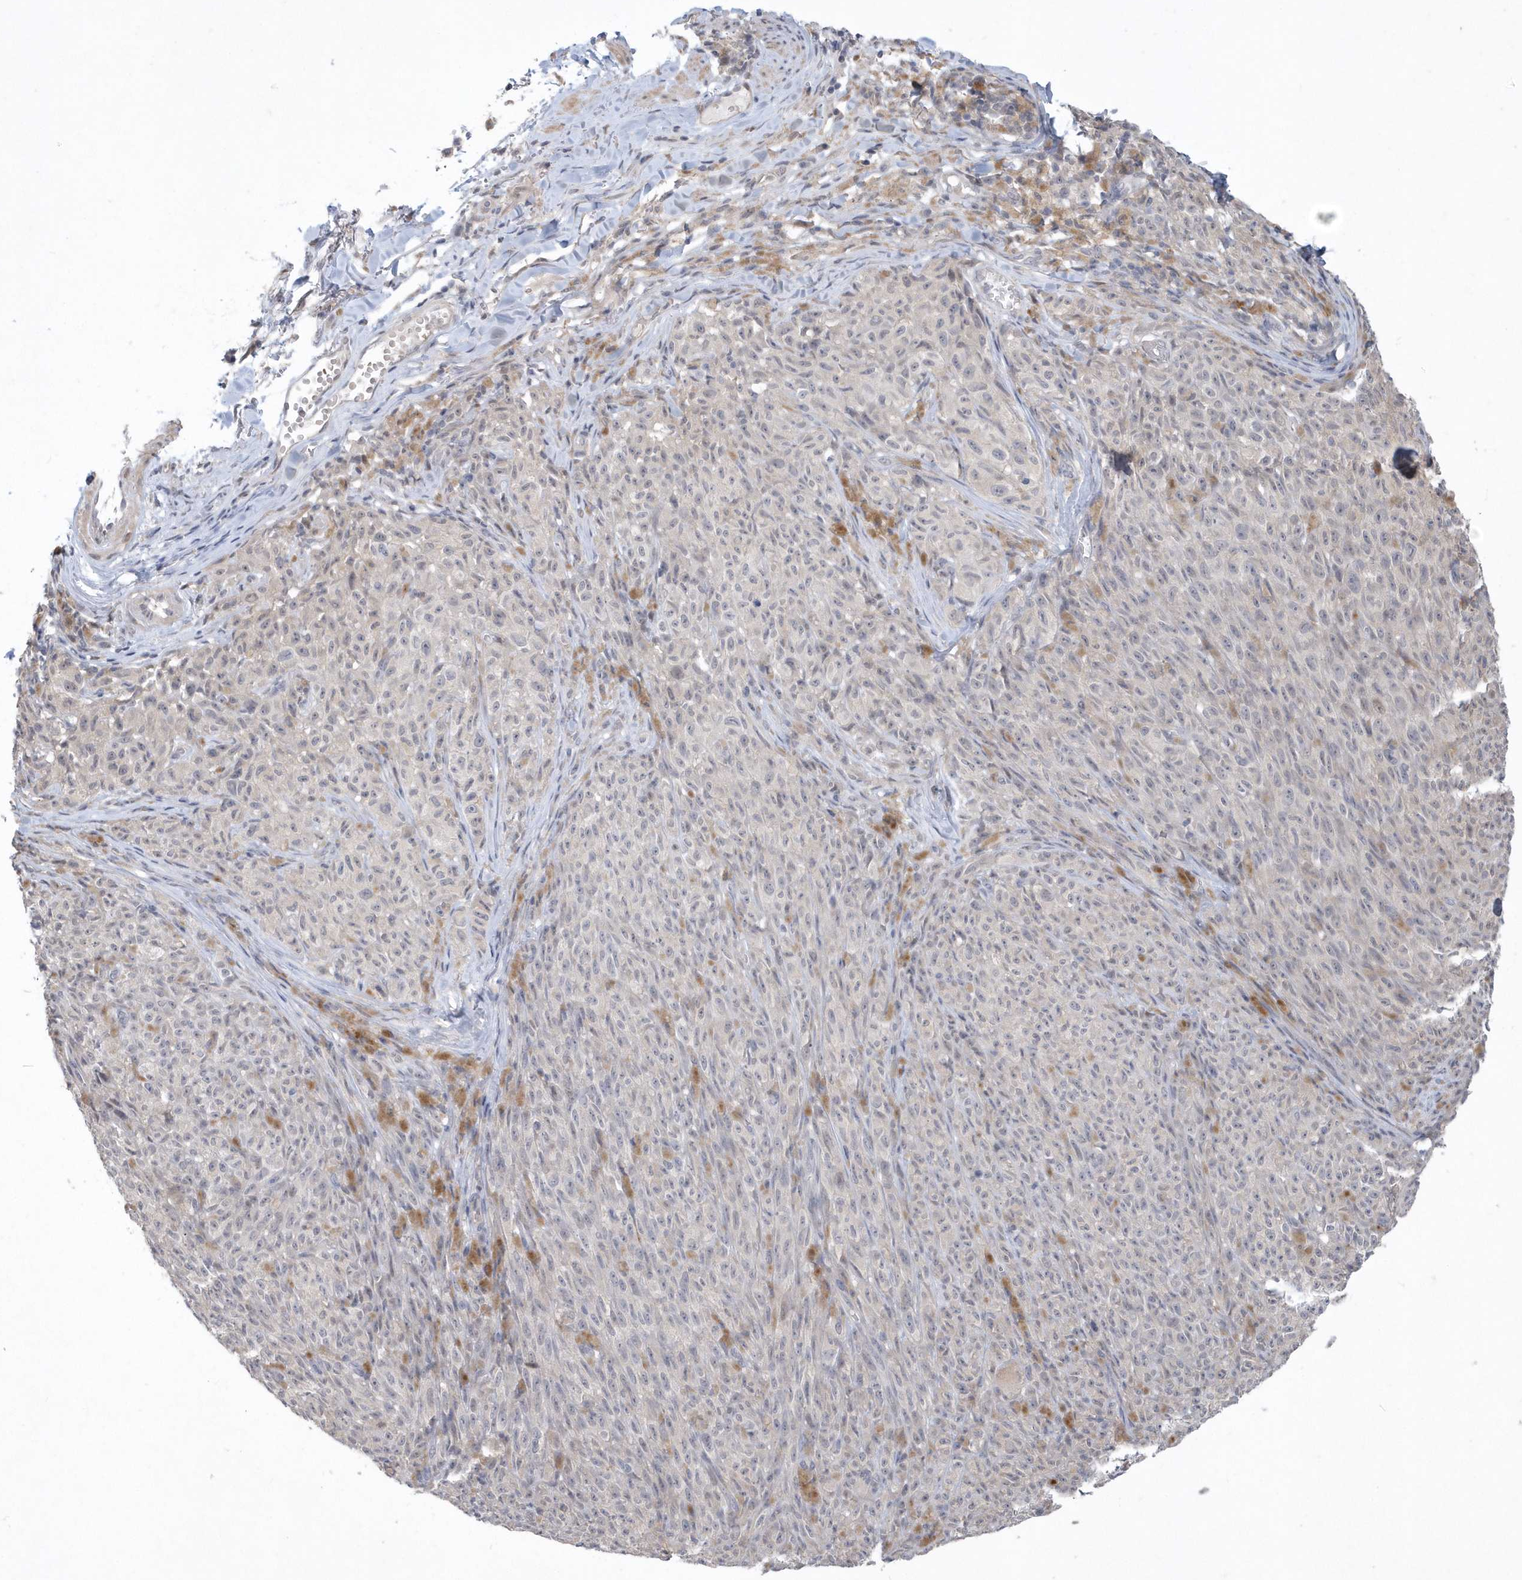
{"staining": {"intensity": "negative", "quantity": "none", "location": "none"}, "tissue": "melanoma", "cell_type": "Tumor cells", "image_type": "cancer", "snomed": [{"axis": "morphology", "description": "Malignant melanoma, NOS"}, {"axis": "topography", "description": "Skin"}], "caption": "Tumor cells show no significant staining in malignant melanoma.", "gene": "TSPEAR", "patient": {"sex": "female", "age": 82}}